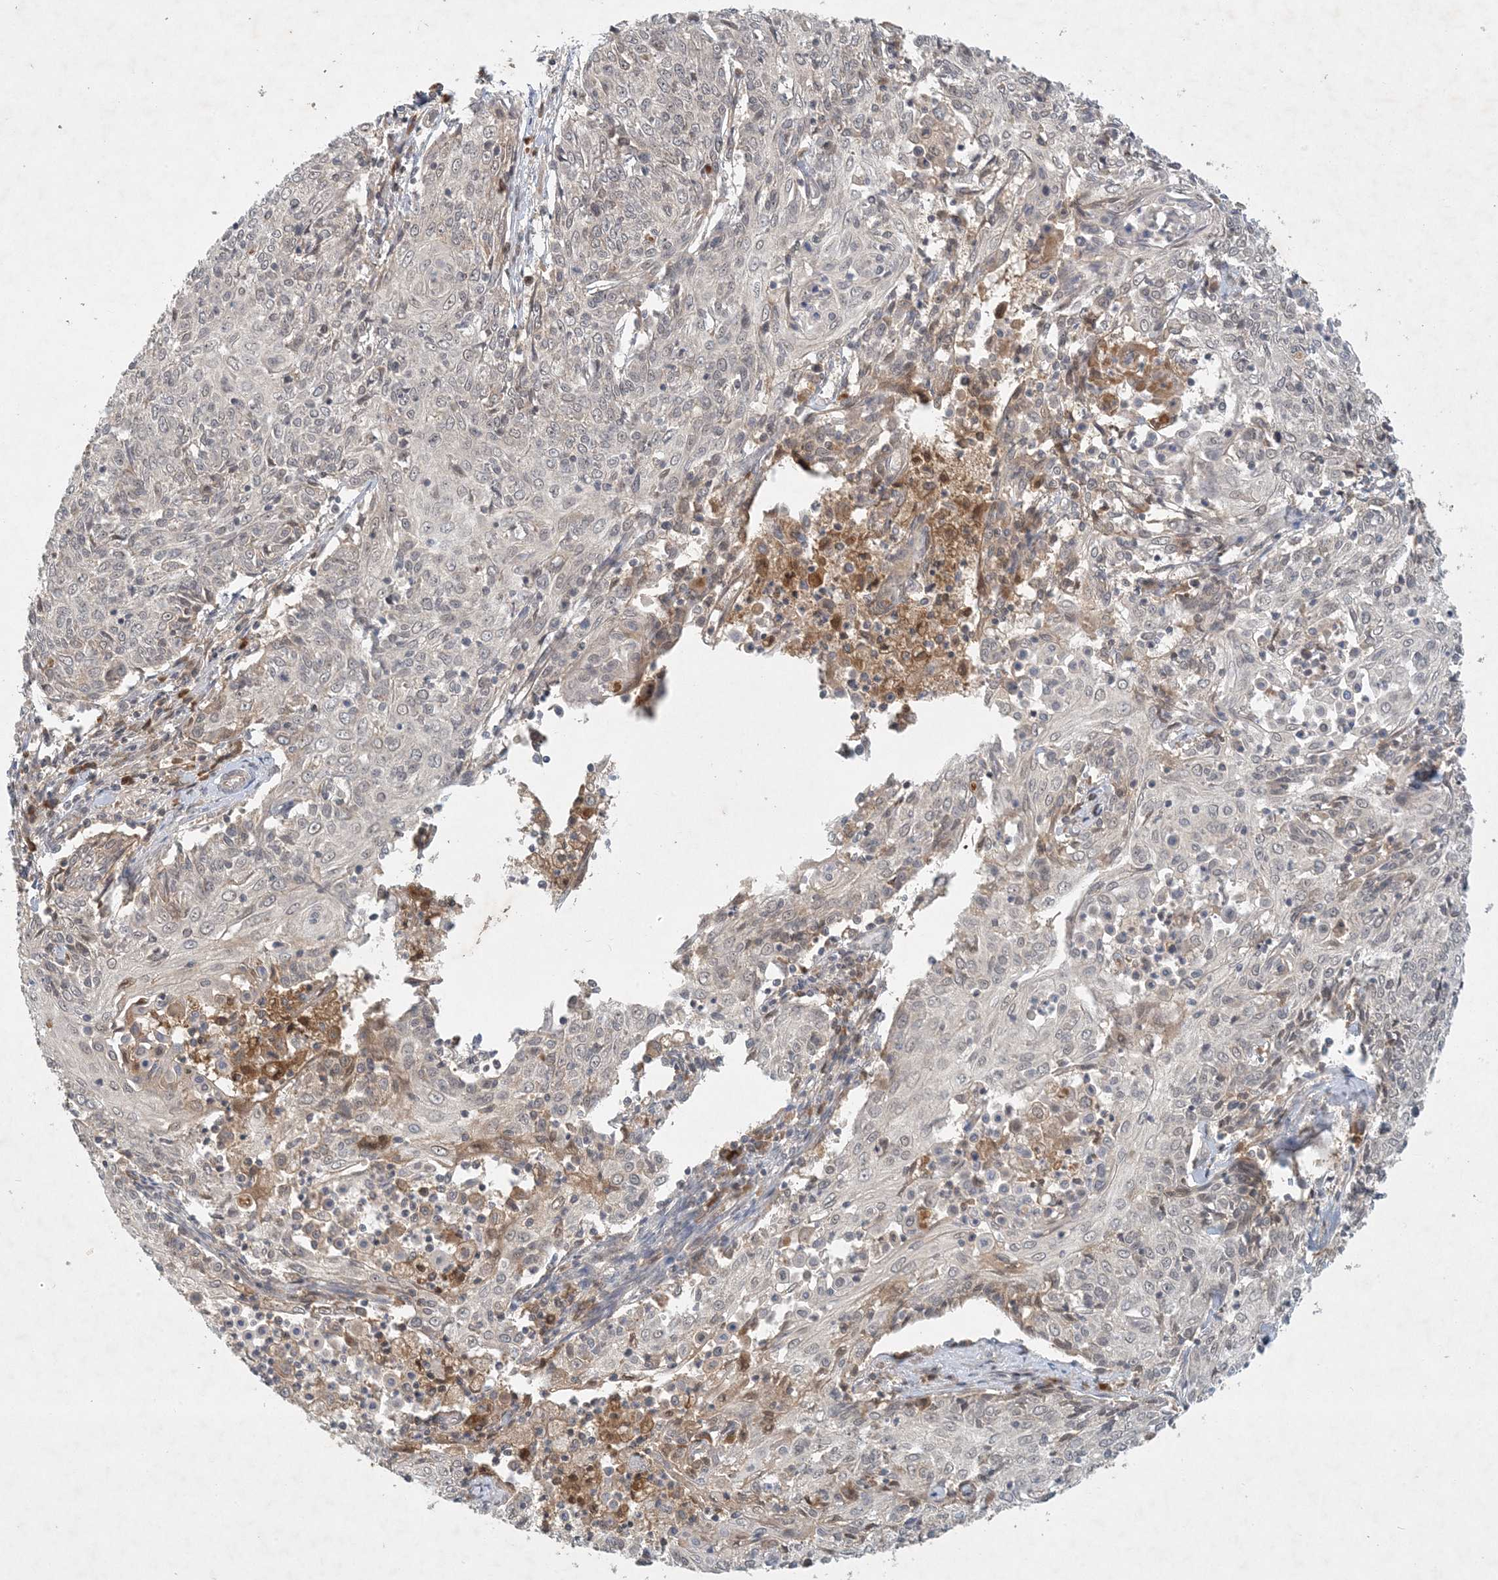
{"staining": {"intensity": "negative", "quantity": "none", "location": "none"}, "tissue": "cervical cancer", "cell_type": "Tumor cells", "image_type": "cancer", "snomed": [{"axis": "morphology", "description": "Squamous cell carcinoma, NOS"}, {"axis": "topography", "description": "Cervix"}], "caption": "Tumor cells are negative for protein expression in human cervical squamous cell carcinoma. The staining was performed using DAB (3,3'-diaminobenzidine) to visualize the protein expression in brown, while the nuclei were stained in blue with hematoxylin (Magnification: 20x).", "gene": "ZCCHC4", "patient": {"sex": "female", "age": 48}}